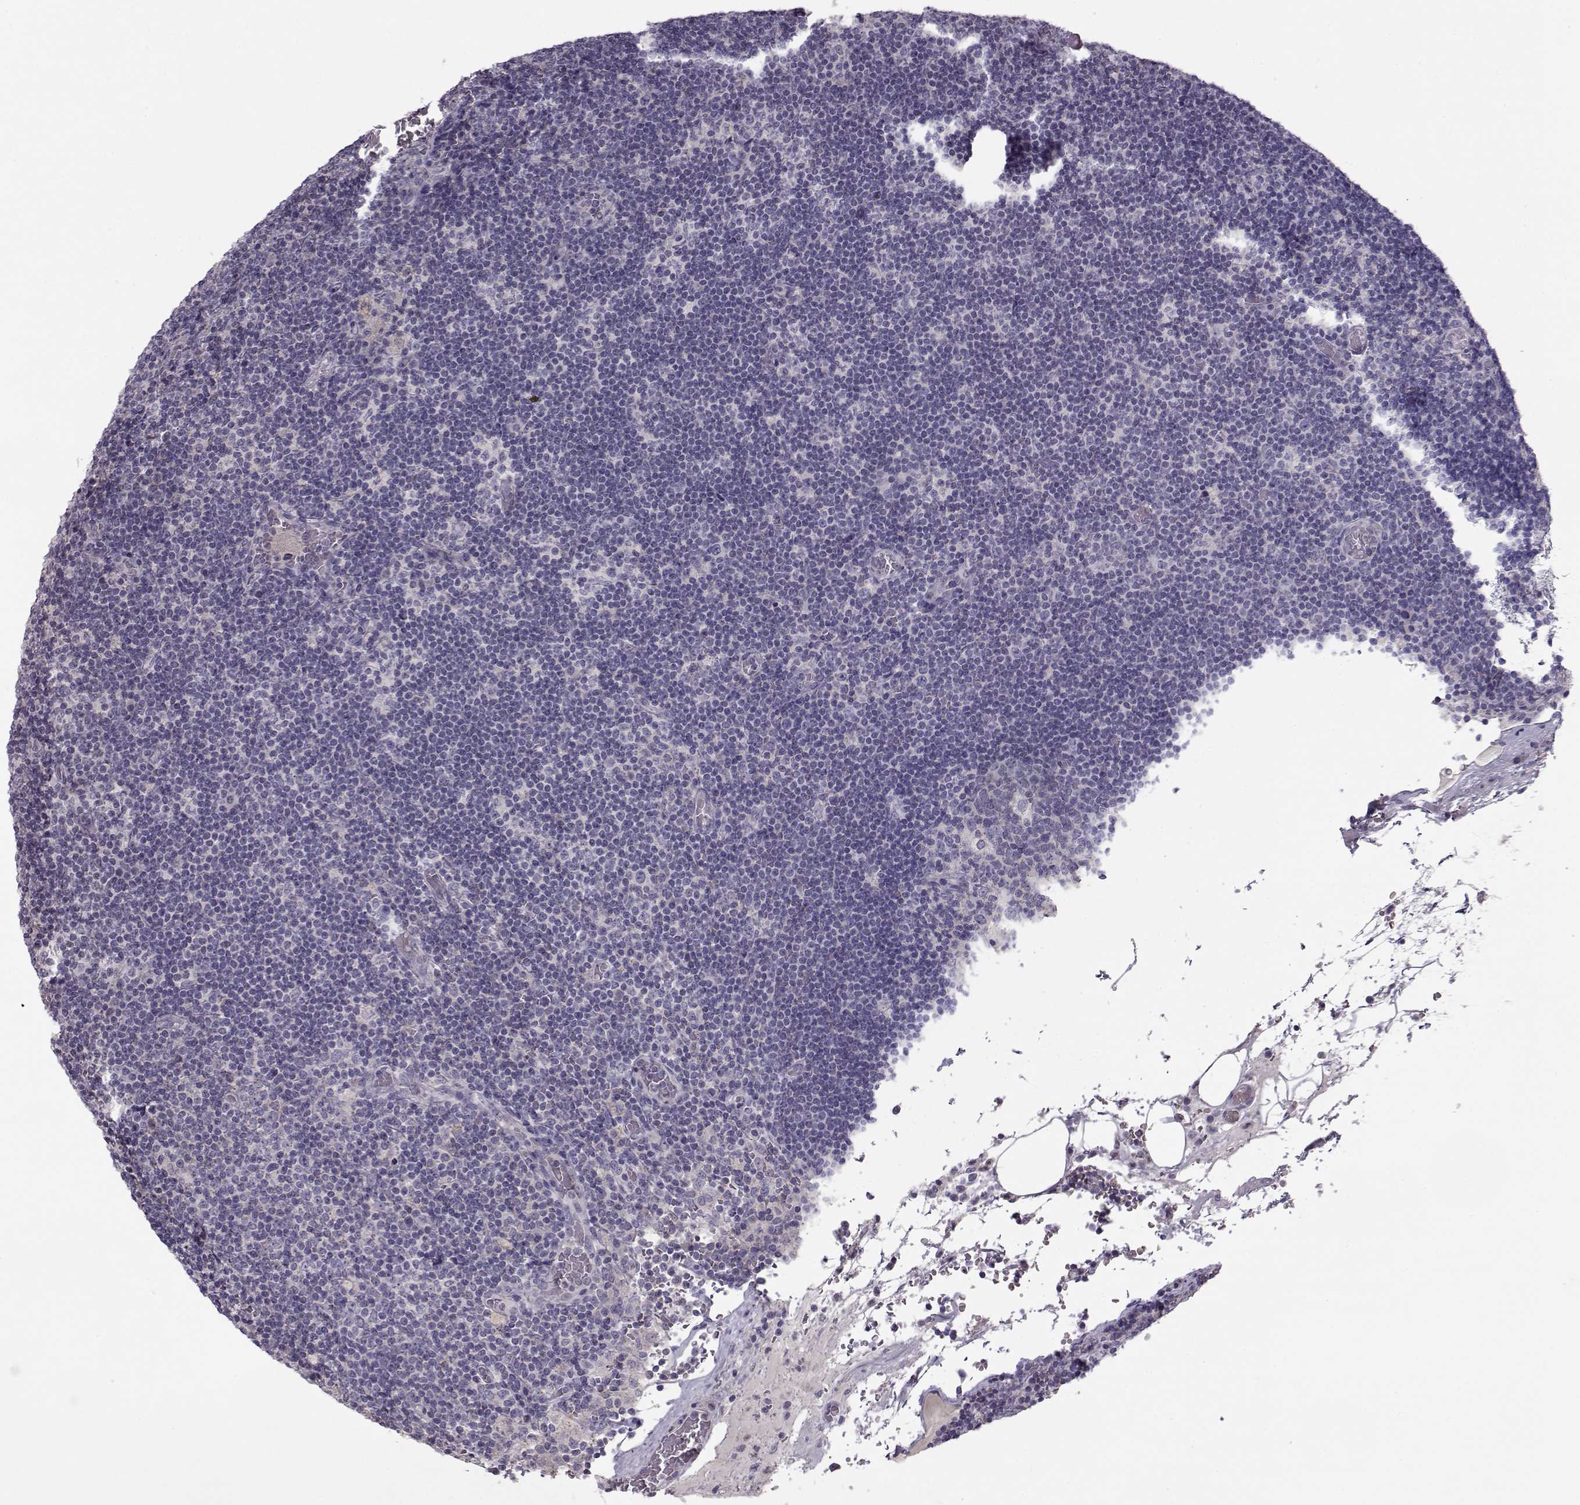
{"staining": {"intensity": "negative", "quantity": "none", "location": "none"}, "tissue": "lymph node", "cell_type": "Germinal center cells", "image_type": "normal", "snomed": [{"axis": "morphology", "description": "Normal tissue, NOS"}, {"axis": "topography", "description": "Lymph node"}], "caption": "Immunohistochemistry image of benign lymph node stained for a protein (brown), which reveals no expression in germinal center cells.", "gene": "GRK1", "patient": {"sex": "male", "age": 63}}